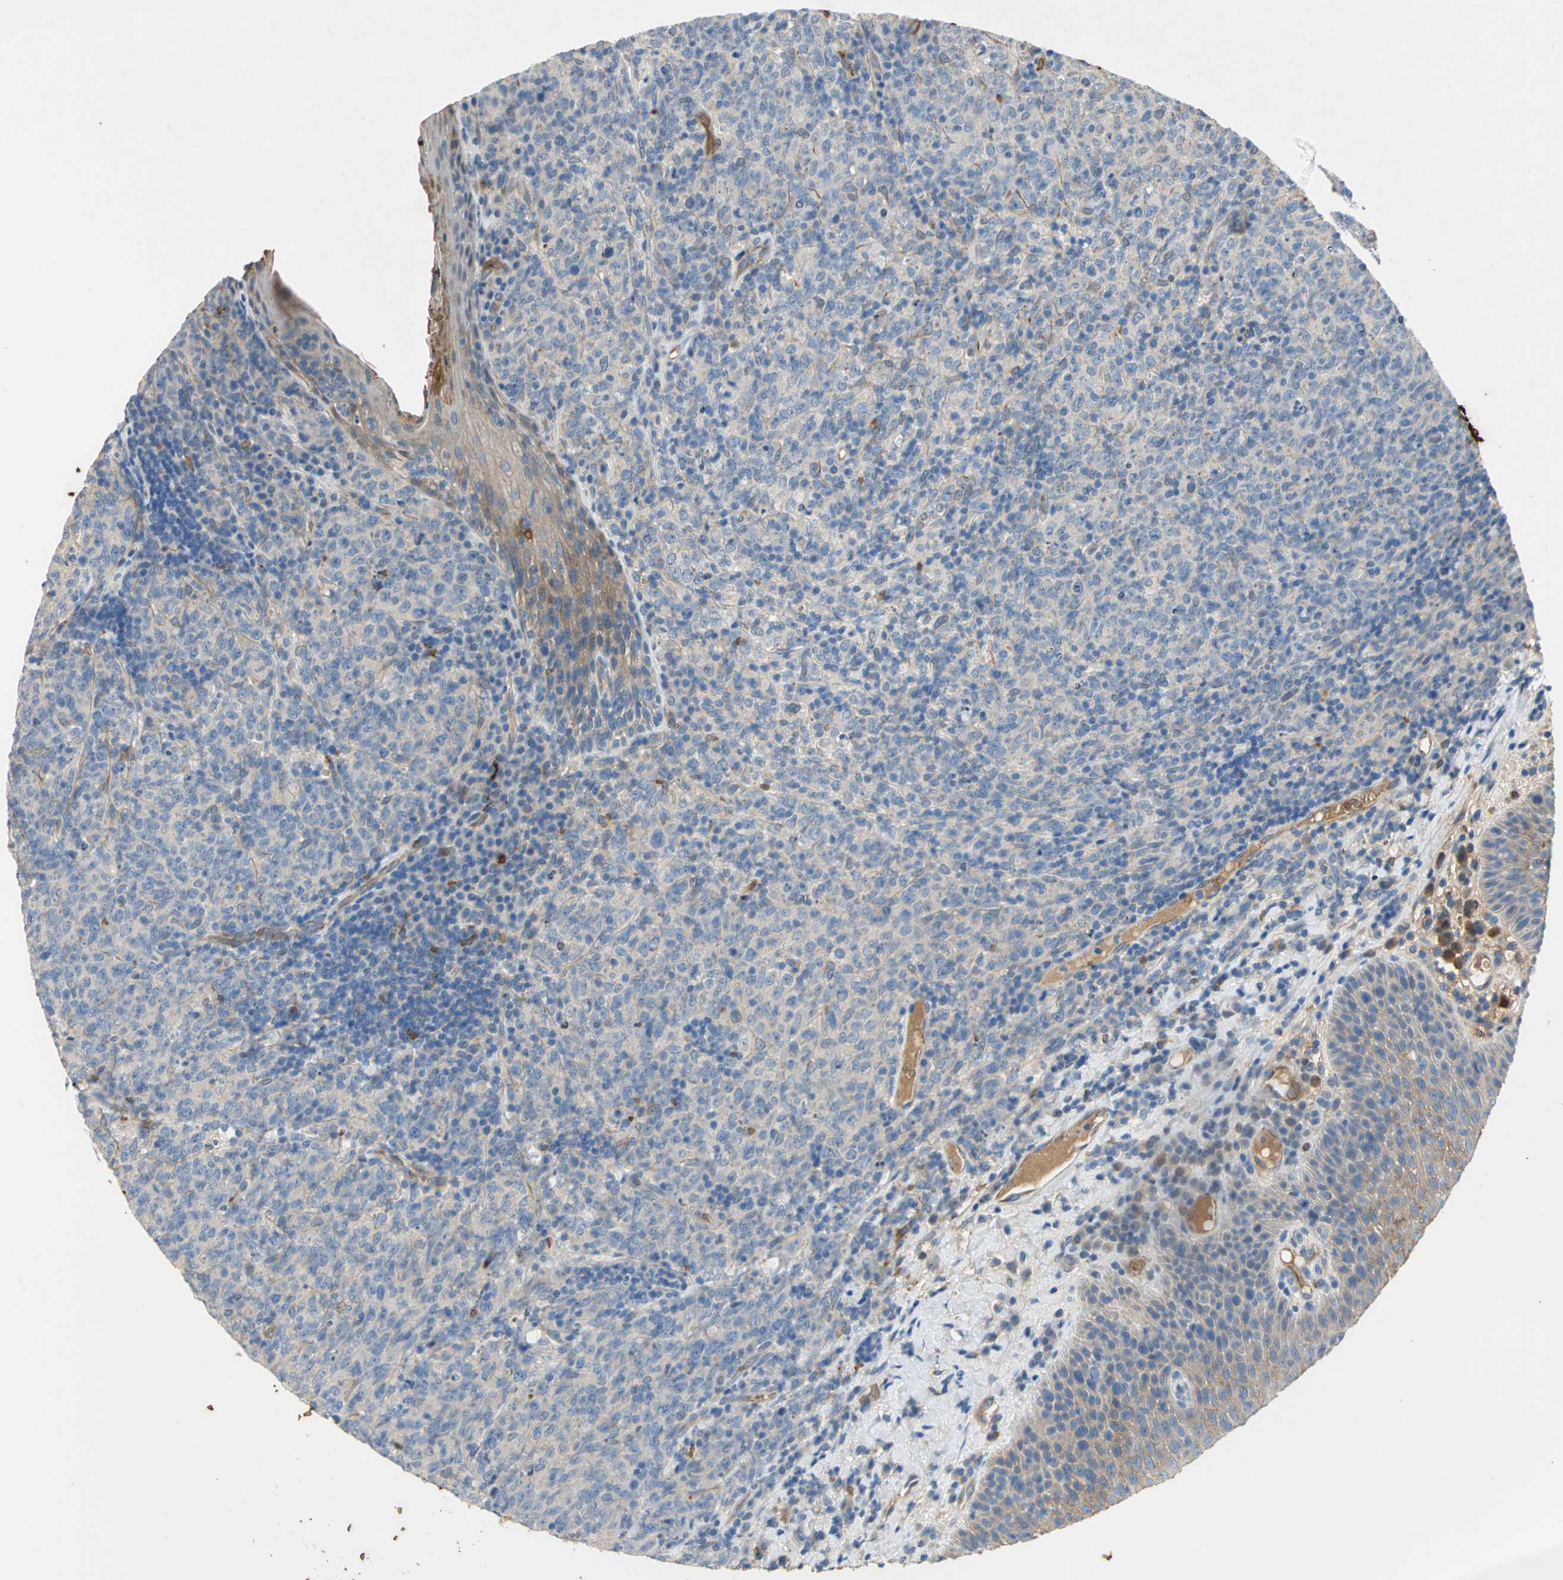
{"staining": {"intensity": "weak", "quantity": "25%-75%", "location": "cytoplasmic/membranous"}, "tissue": "lymphoma", "cell_type": "Tumor cells", "image_type": "cancer", "snomed": [{"axis": "morphology", "description": "Malignant lymphoma, non-Hodgkin's type, High grade"}, {"axis": "topography", "description": "Tonsil"}], "caption": "Protein expression analysis of human lymphoma reveals weak cytoplasmic/membranous staining in about 25%-75% of tumor cells.", "gene": "TREM1", "patient": {"sex": "female", "age": 36}}